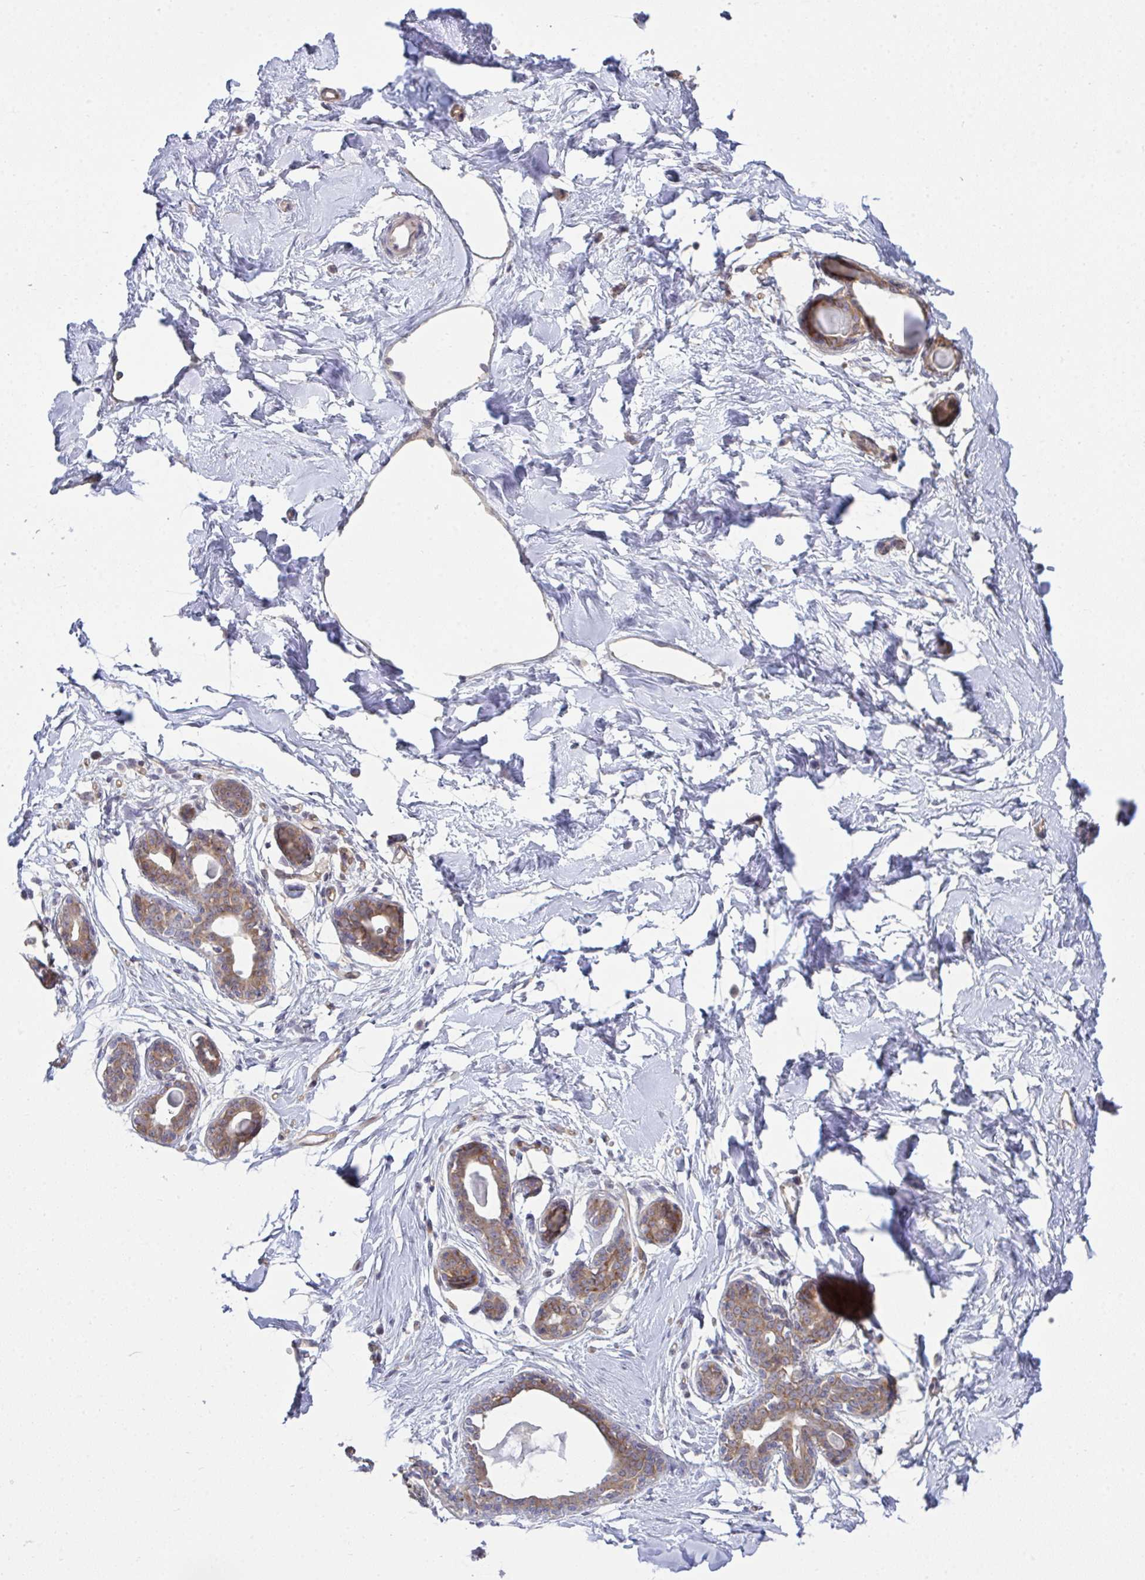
{"staining": {"intensity": "negative", "quantity": "none", "location": "none"}, "tissue": "breast", "cell_type": "Adipocytes", "image_type": "normal", "snomed": [{"axis": "morphology", "description": "Normal tissue, NOS"}, {"axis": "topography", "description": "Breast"}], "caption": "This is an IHC histopathology image of unremarkable breast. There is no positivity in adipocytes.", "gene": "CASP9", "patient": {"sex": "female", "age": 45}}